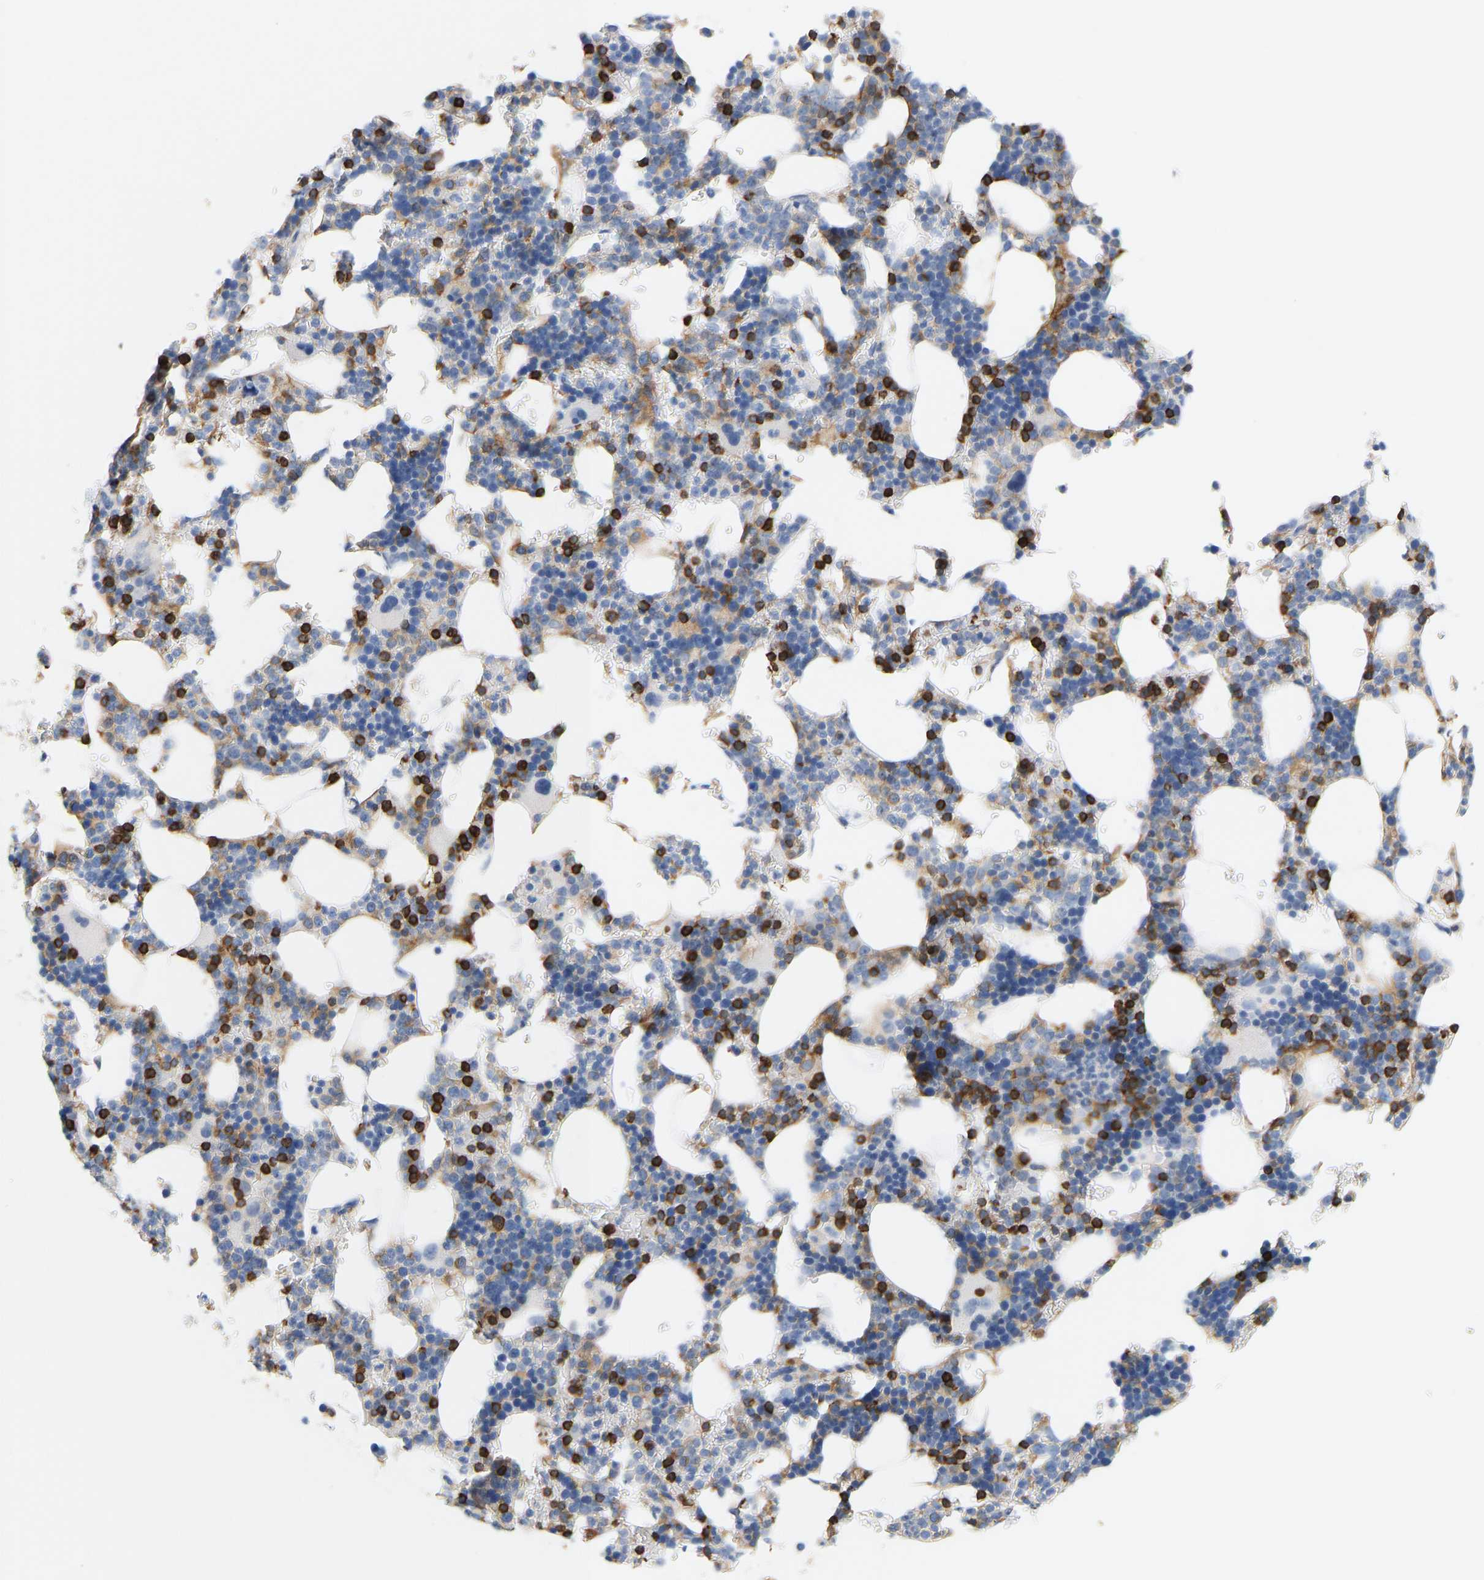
{"staining": {"intensity": "weak", "quantity": "25%-75%", "location": "cytoplasmic/membranous"}, "tissue": "bone marrow", "cell_type": "Hematopoietic cells", "image_type": "normal", "snomed": [{"axis": "morphology", "description": "Normal tissue, NOS"}, {"axis": "topography", "description": "Bone marrow"}], "caption": "Immunohistochemical staining of normal human bone marrow exhibits low levels of weak cytoplasmic/membranous staining in about 25%-75% of hematopoietic cells.", "gene": "EVL", "patient": {"sex": "female", "age": 81}}